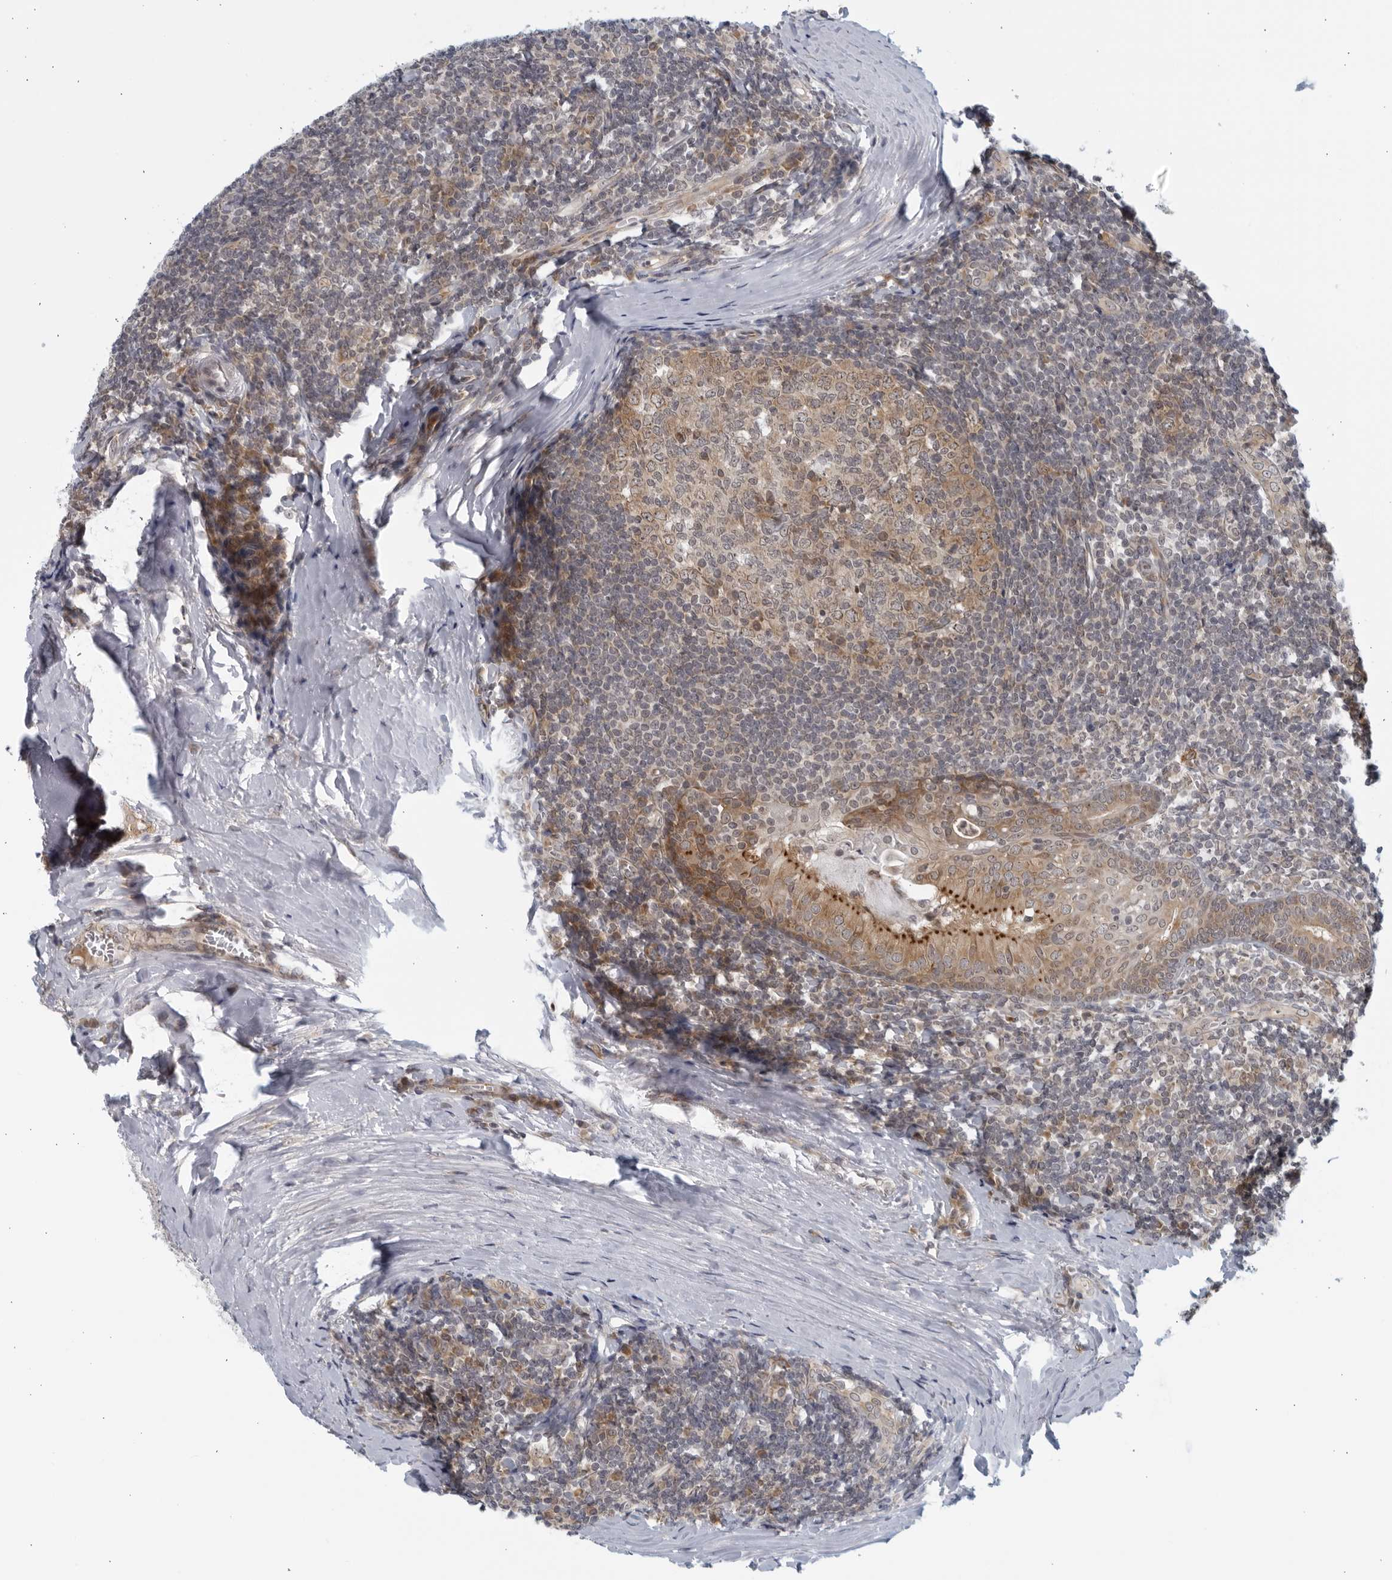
{"staining": {"intensity": "moderate", "quantity": "25%-75%", "location": "cytoplasmic/membranous"}, "tissue": "tonsil", "cell_type": "Germinal center cells", "image_type": "normal", "snomed": [{"axis": "morphology", "description": "Normal tissue, NOS"}, {"axis": "topography", "description": "Tonsil"}], "caption": "Moderate cytoplasmic/membranous protein positivity is identified in approximately 25%-75% of germinal center cells in tonsil. (brown staining indicates protein expression, while blue staining denotes nuclei).", "gene": "RC3H1", "patient": {"sex": "male", "age": 27}}